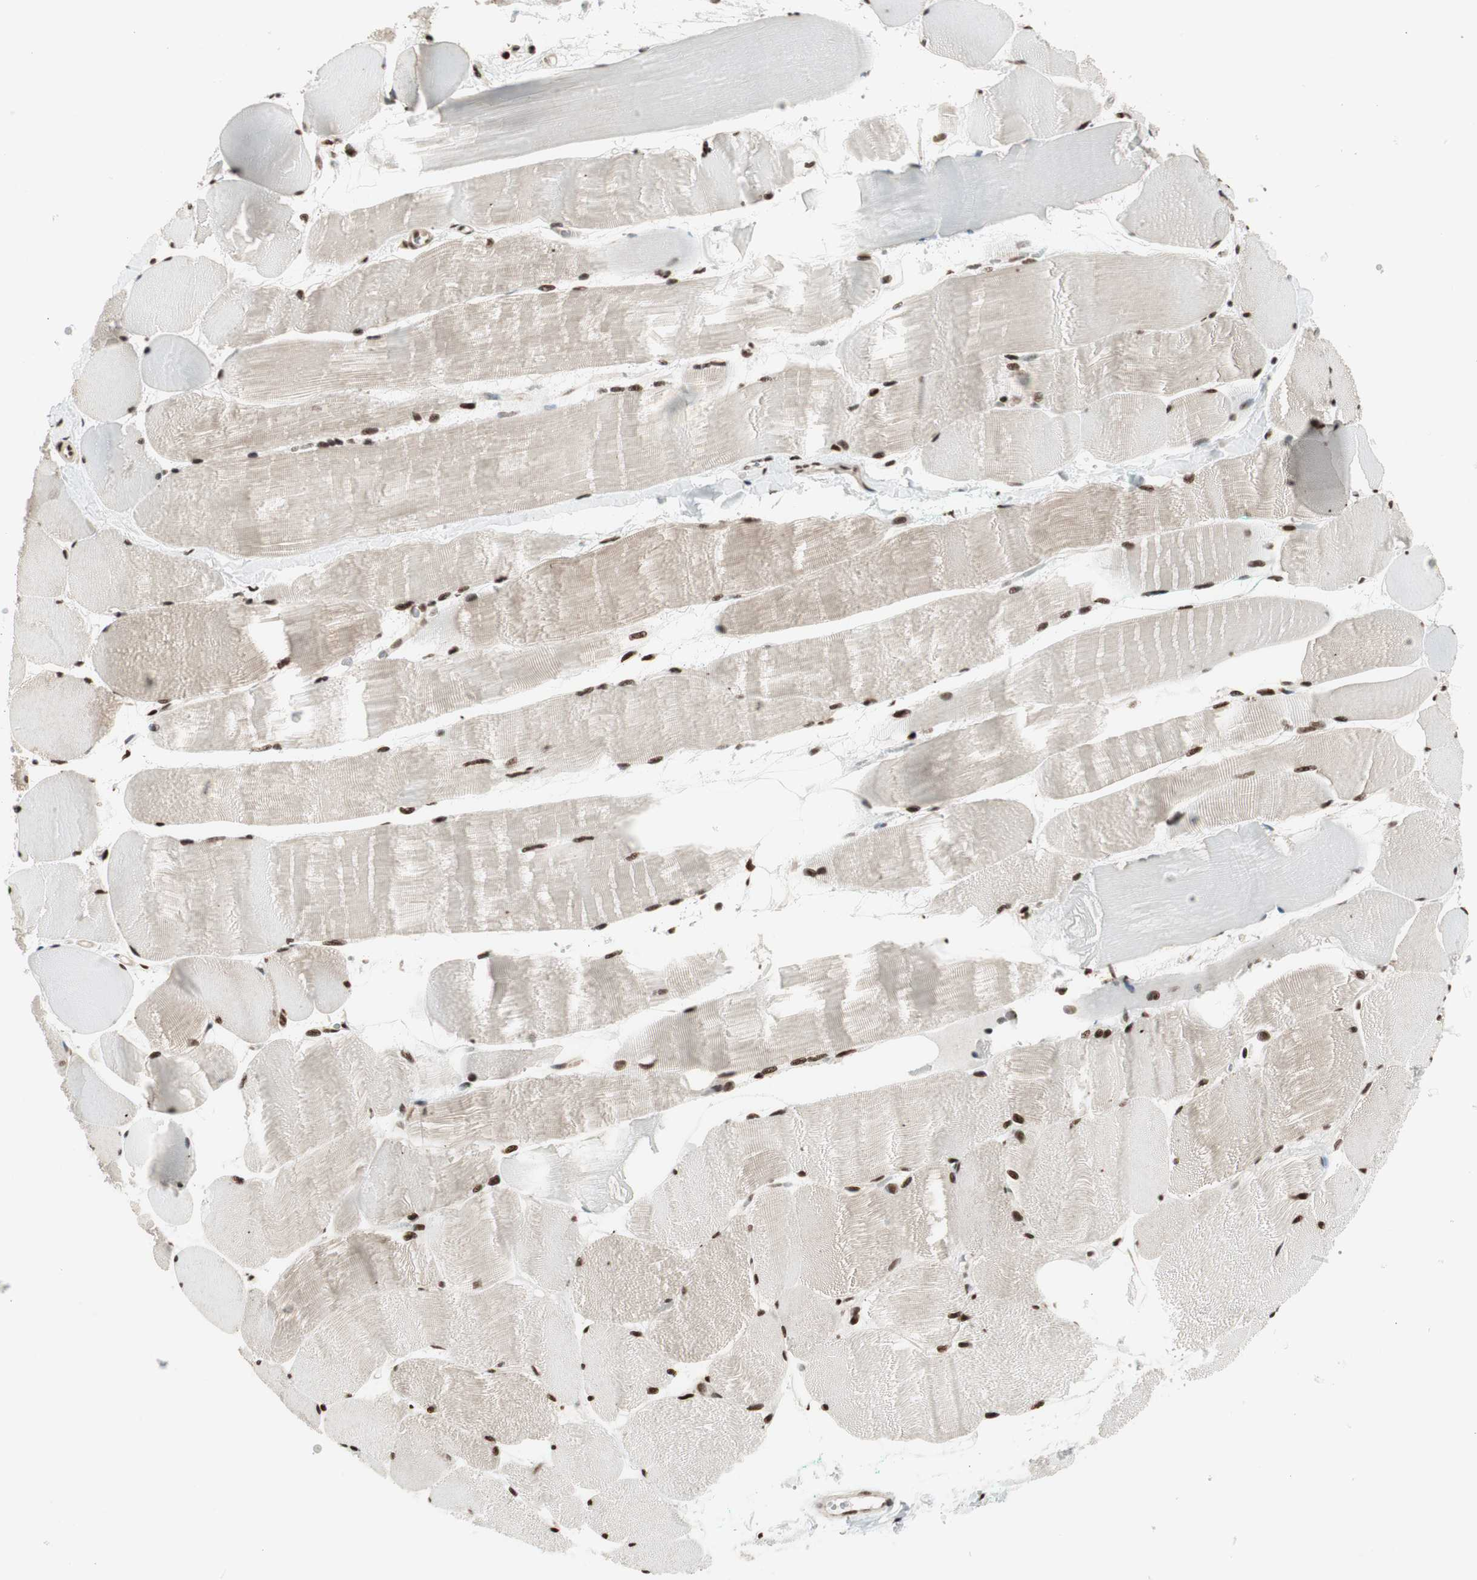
{"staining": {"intensity": "strong", "quantity": ">75%", "location": "nuclear"}, "tissue": "skeletal muscle", "cell_type": "Myocytes", "image_type": "normal", "snomed": [{"axis": "morphology", "description": "Normal tissue, NOS"}, {"axis": "morphology", "description": "Squamous cell carcinoma, NOS"}, {"axis": "topography", "description": "Skeletal muscle"}], "caption": "Immunohistochemistry histopathology image of normal skeletal muscle stained for a protein (brown), which demonstrates high levels of strong nuclear staining in approximately >75% of myocytes.", "gene": "HEXIM1", "patient": {"sex": "male", "age": 51}}